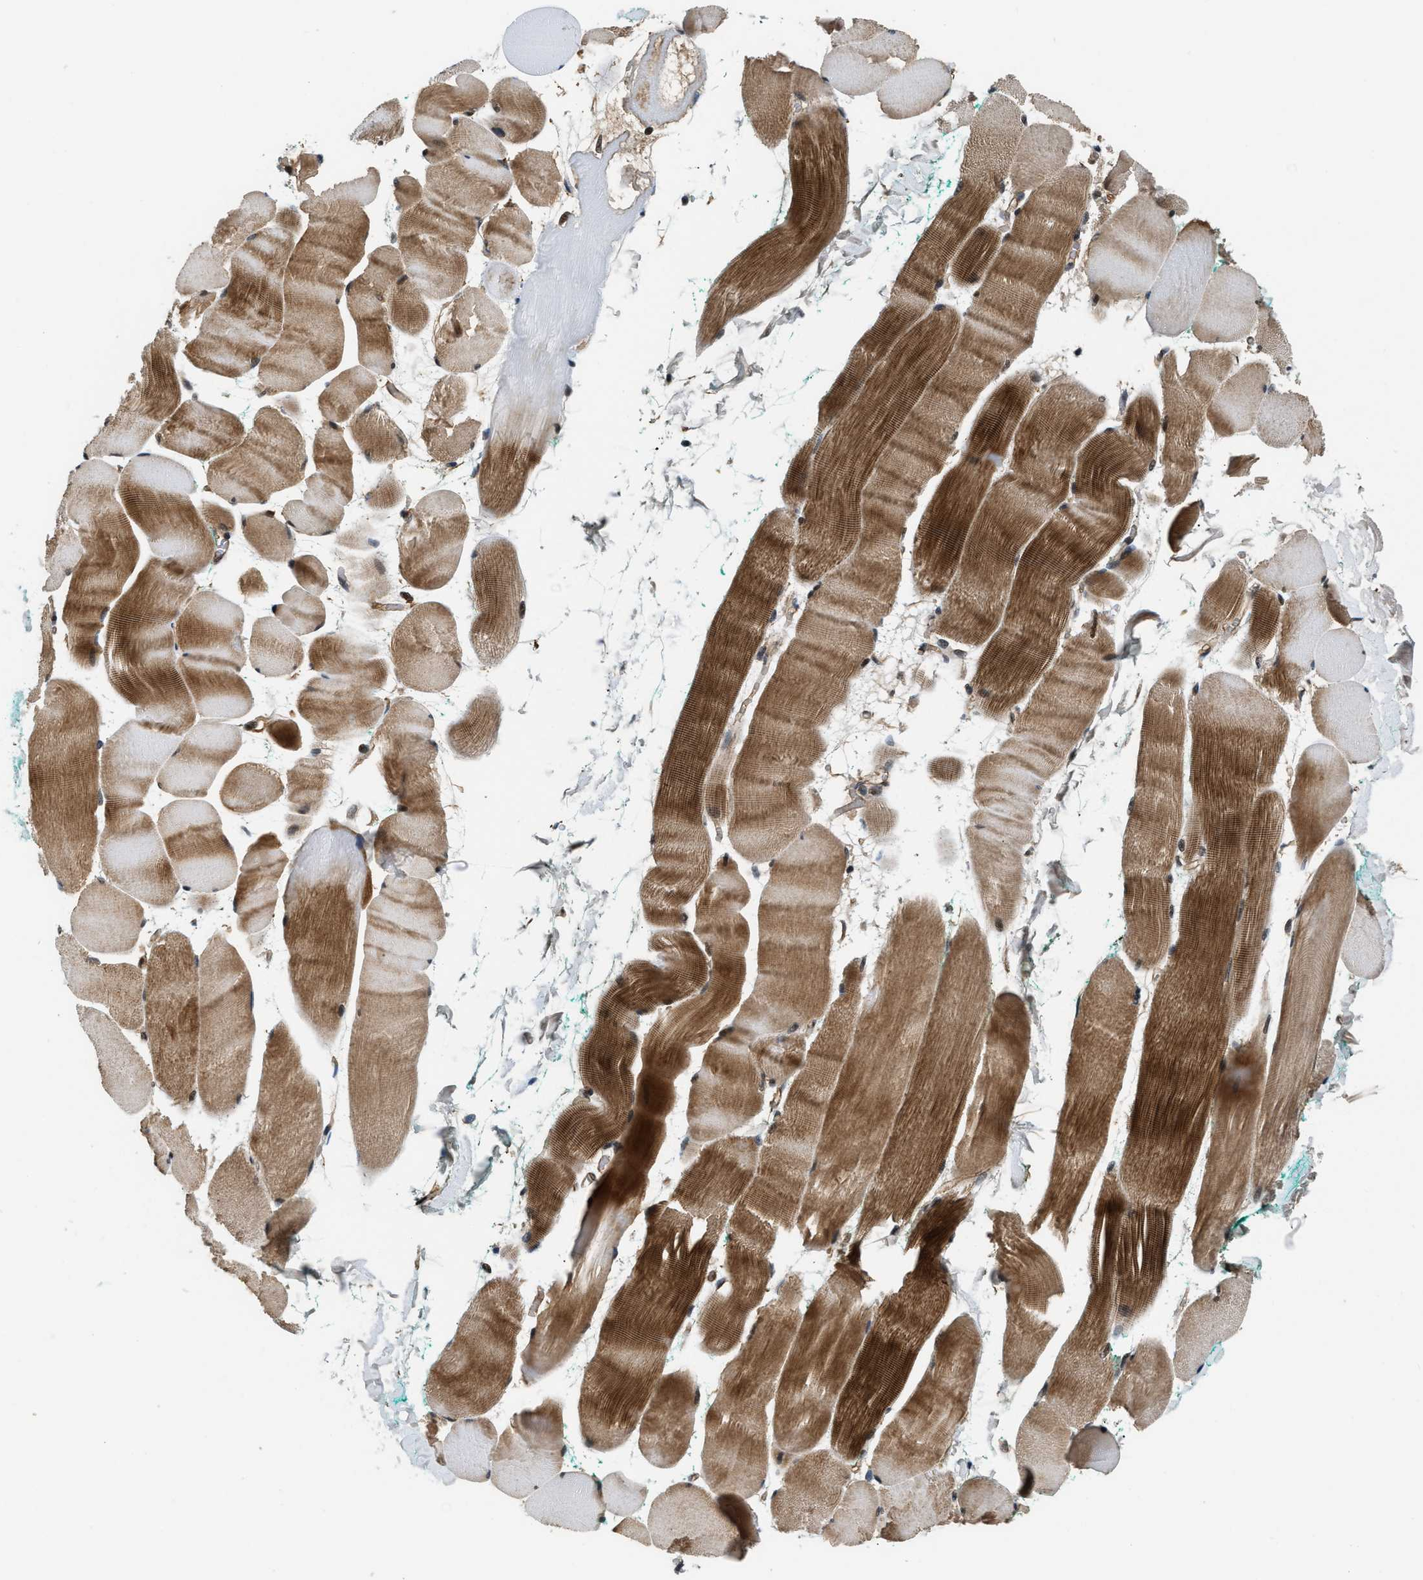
{"staining": {"intensity": "moderate", "quantity": "25%-75%", "location": "cytoplasmic/membranous"}, "tissue": "skeletal muscle", "cell_type": "Myocytes", "image_type": "normal", "snomed": [{"axis": "morphology", "description": "Normal tissue, NOS"}, {"axis": "morphology", "description": "Squamous cell carcinoma, NOS"}, {"axis": "topography", "description": "Skeletal muscle"}], "caption": "A brown stain shows moderate cytoplasmic/membranous staining of a protein in myocytes of unremarkable human skeletal muscle. (IHC, brightfield microscopy, high magnification).", "gene": "COPS2", "patient": {"sex": "male", "age": 51}}